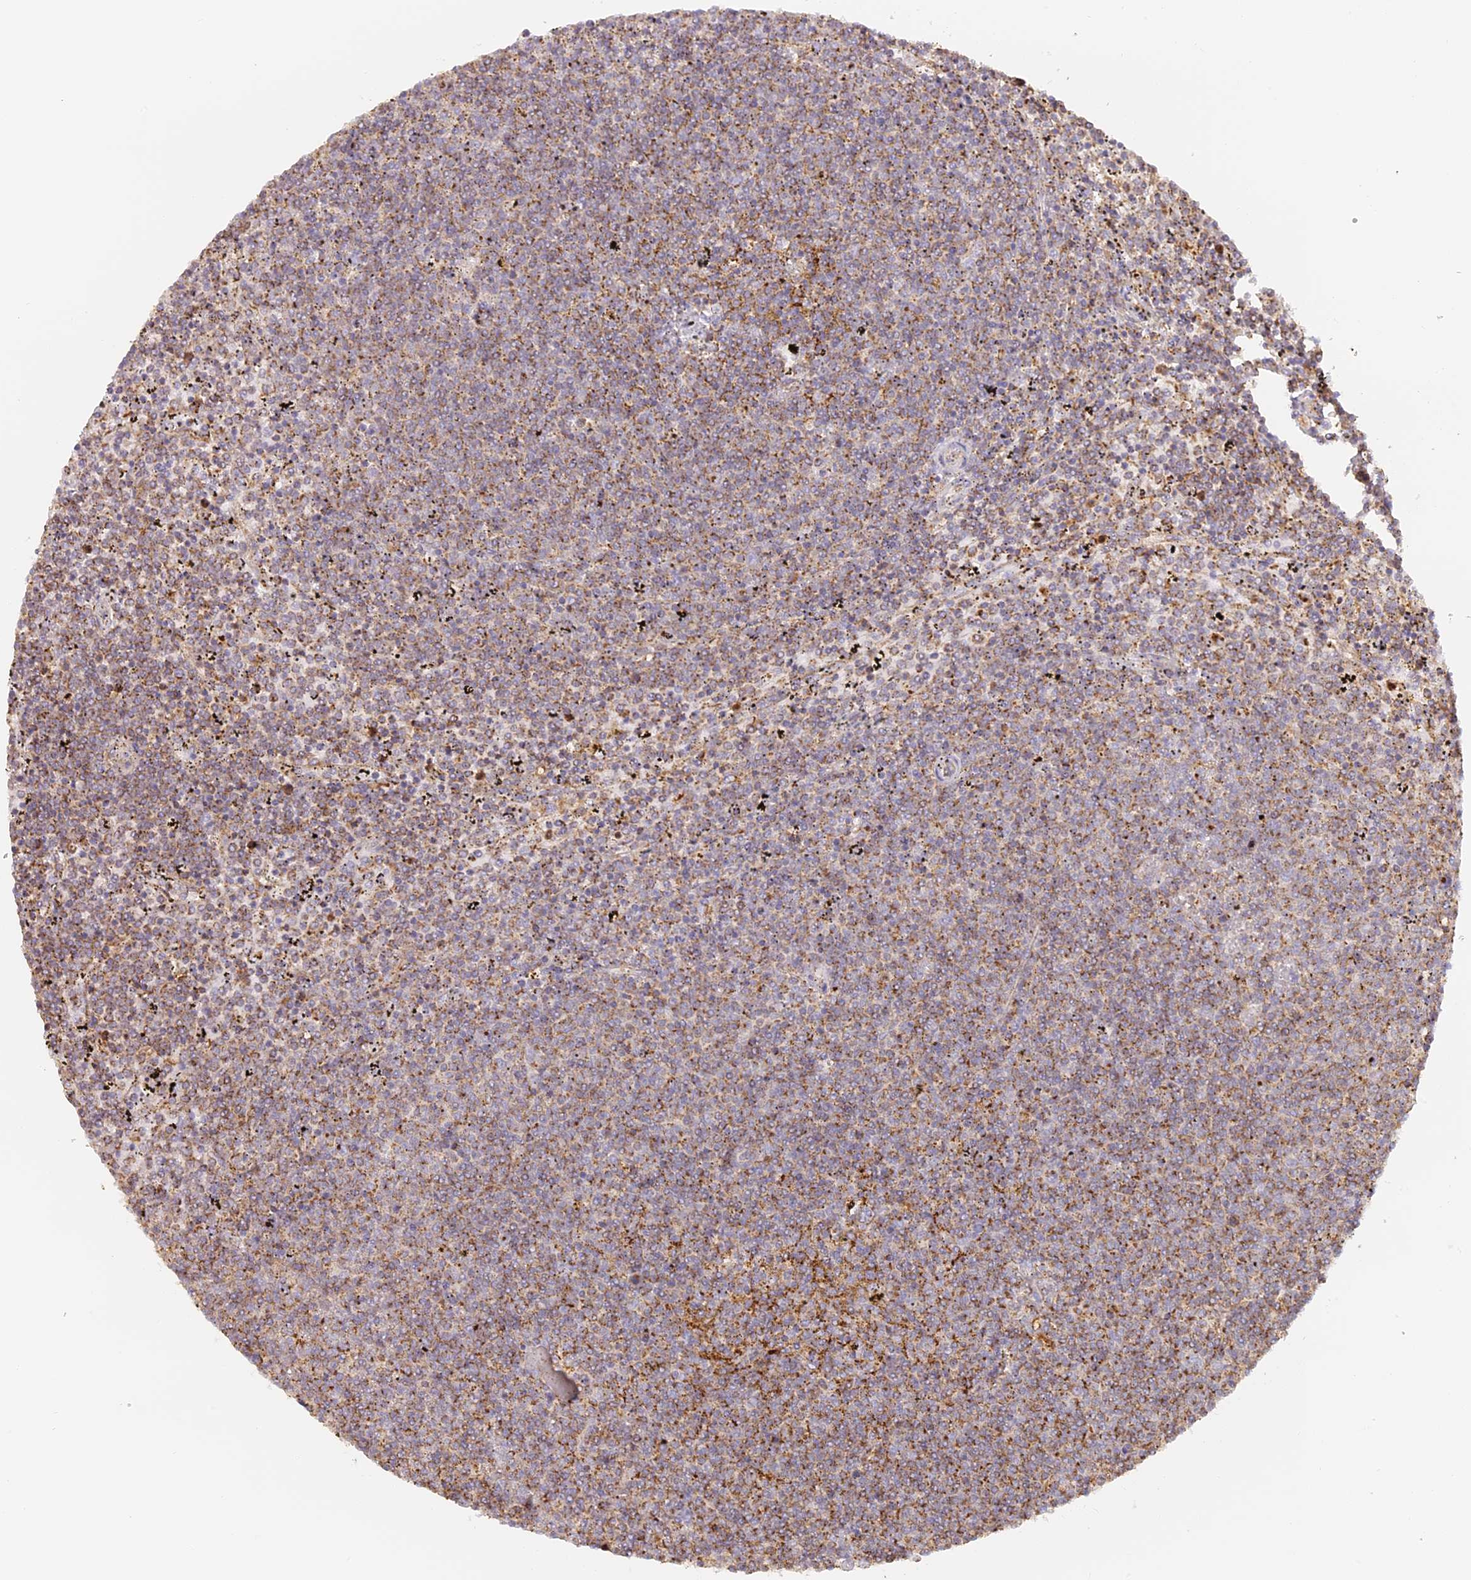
{"staining": {"intensity": "moderate", "quantity": ">75%", "location": "cytoplasmic/membranous"}, "tissue": "lymphoma", "cell_type": "Tumor cells", "image_type": "cancer", "snomed": [{"axis": "morphology", "description": "Malignant lymphoma, non-Hodgkin's type, Low grade"}, {"axis": "topography", "description": "Spleen"}], "caption": "Immunohistochemistry (IHC) histopathology image of human malignant lymphoma, non-Hodgkin's type (low-grade) stained for a protein (brown), which displays medium levels of moderate cytoplasmic/membranous positivity in about >75% of tumor cells.", "gene": "LAMP2", "patient": {"sex": "female", "age": 50}}